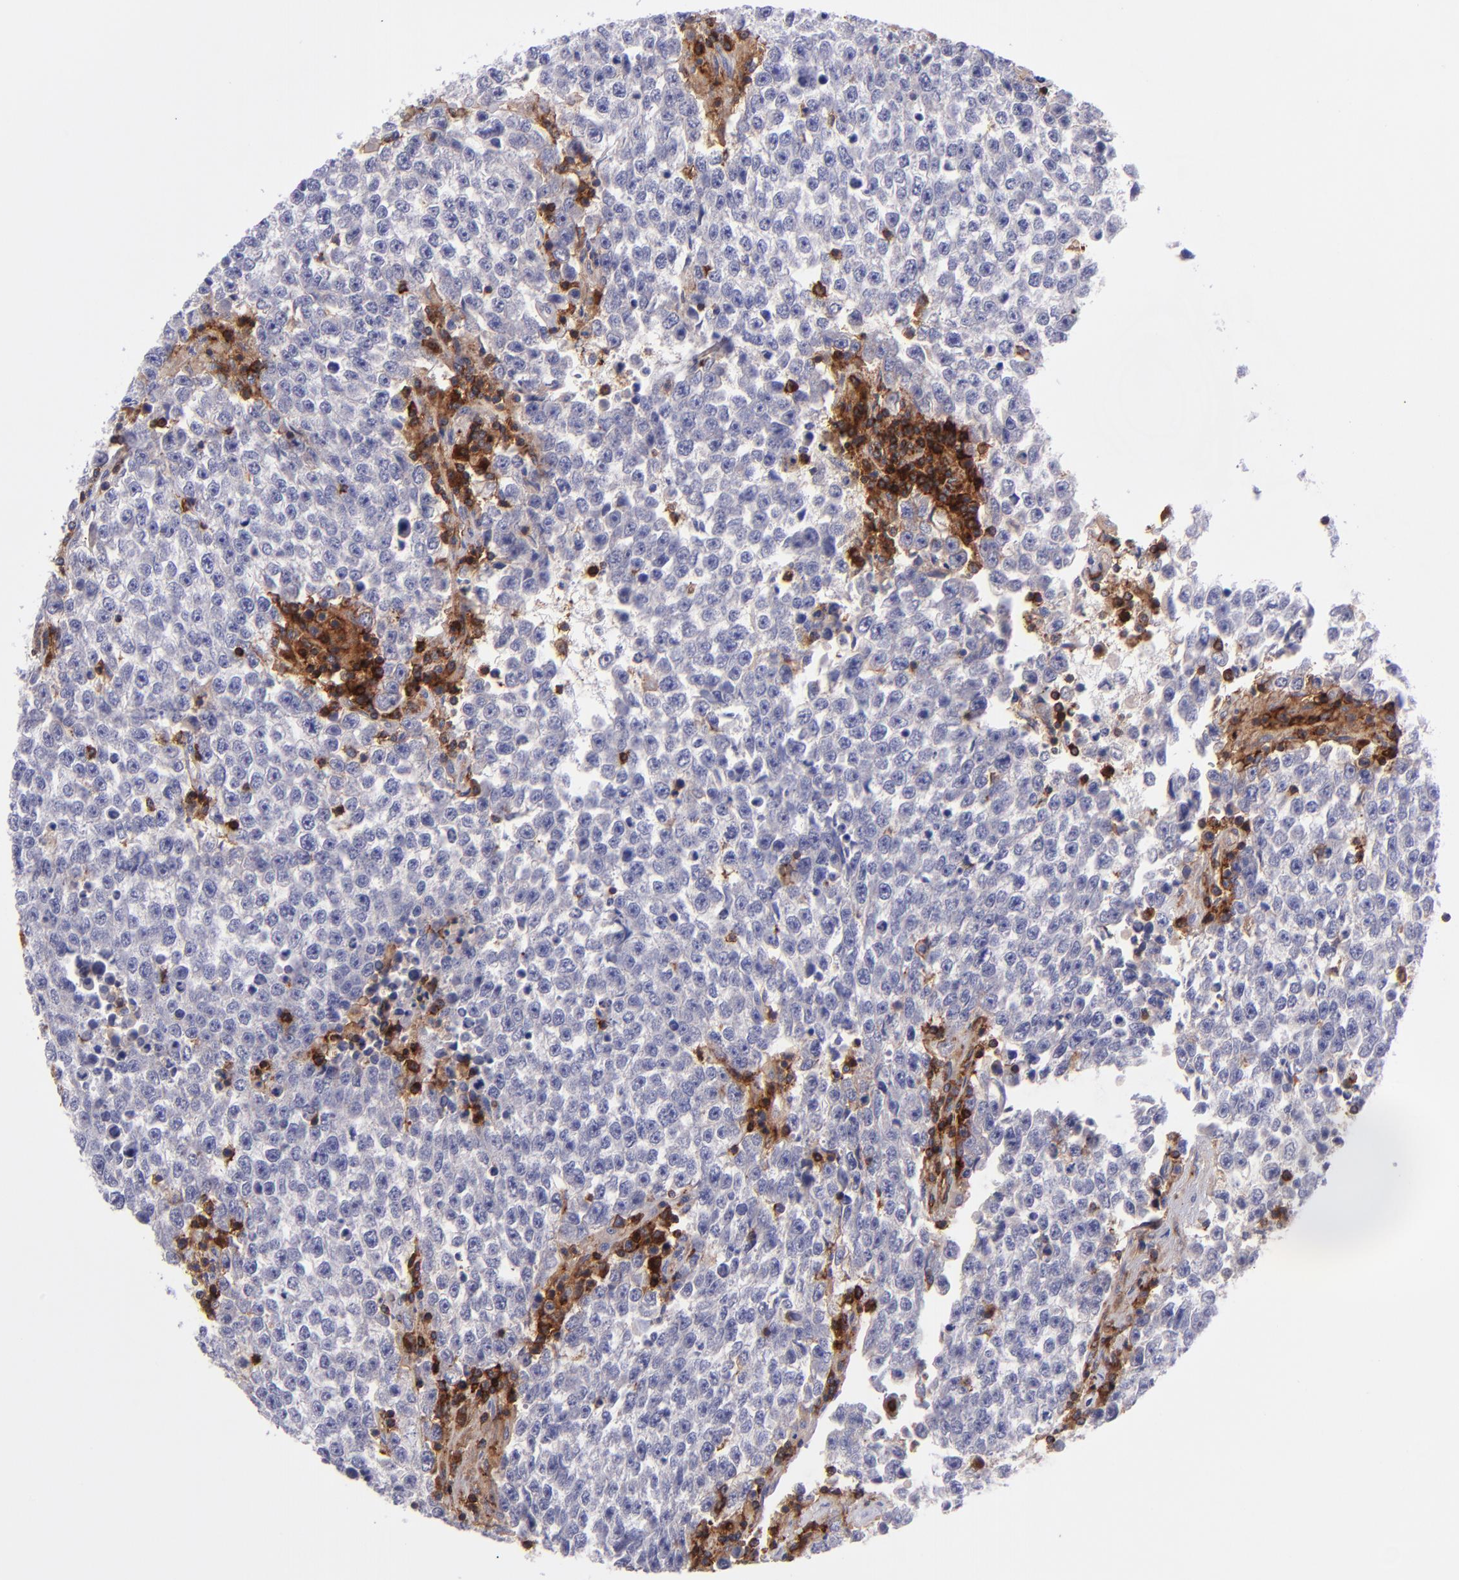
{"staining": {"intensity": "negative", "quantity": "none", "location": "none"}, "tissue": "testis cancer", "cell_type": "Tumor cells", "image_type": "cancer", "snomed": [{"axis": "morphology", "description": "Seminoma, NOS"}, {"axis": "topography", "description": "Testis"}], "caption": "This is an immunohistochemistry (IHC) photomicrograph of testis cancer. There is no staining in tumor cells.", "gene": "ICAM3", "patient": {"sex": "male", "age": 36}}